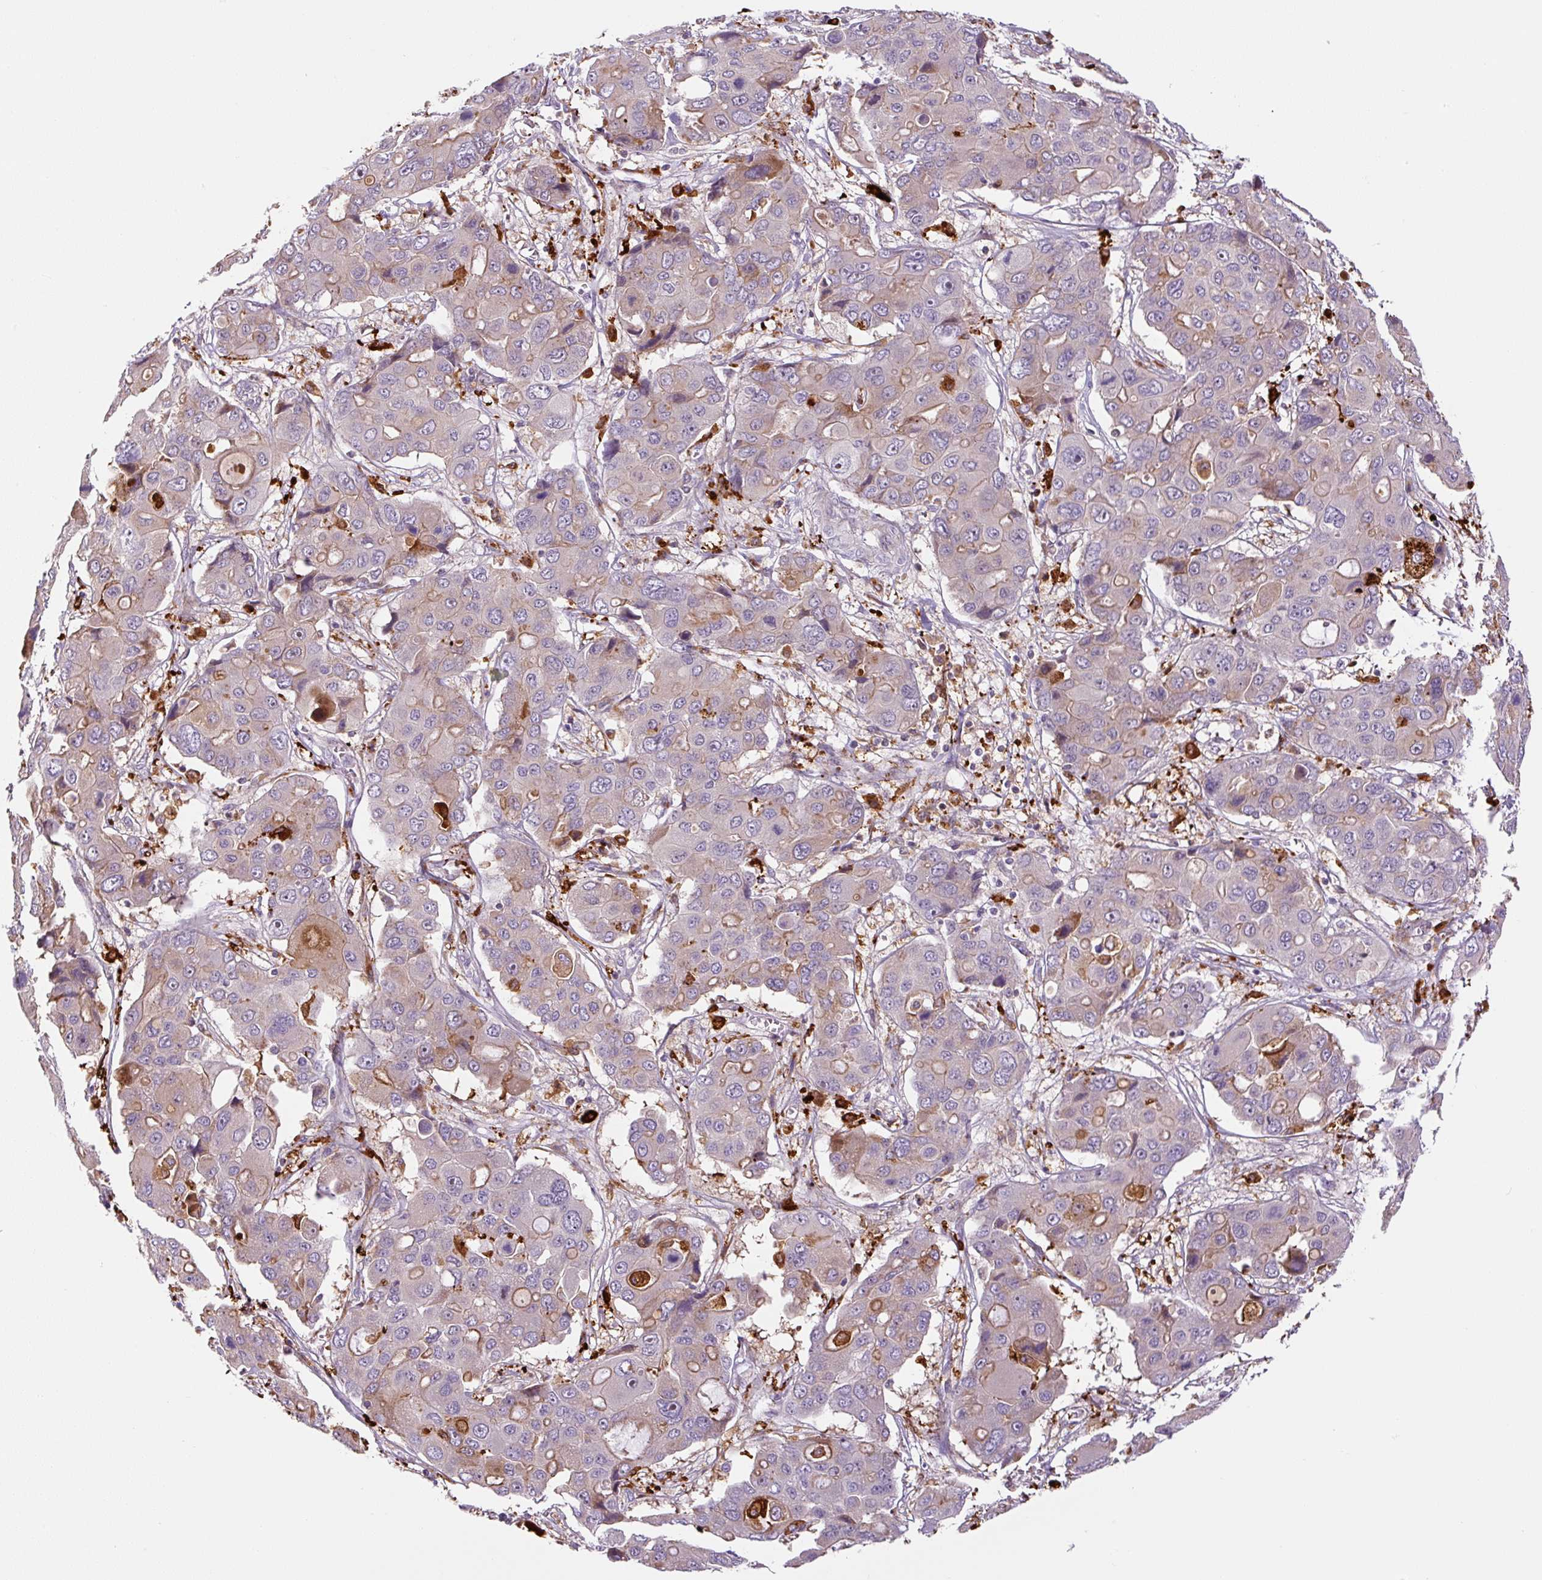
{"staining": {"intensity": "weak", "quantity": "25%-75%", "location": "cytoplasmic/membranous"}, "tissue": "liver cancer", "cell_type": "Tumor cells", "image_type": "cancer", "snomed": [{"axis": "morphology", "description": "Cholangiocarcinoma"}, {"axis": "topography", "description": "Liver"}], "caption": "Liver cancer stained with IHC demonstrates weak cytoplasmic/membranous positivity in approximately 25%-75% of tumor cells. The staining was performed using DAB (3,3'-diaminobenzidine) to visualize the protein expression in brown, while the nuclei were stained in blue with hematoxylin (Magnification: 20x).", "gene": "FUT10", "patient": {"sex": "male", "age": 67}}